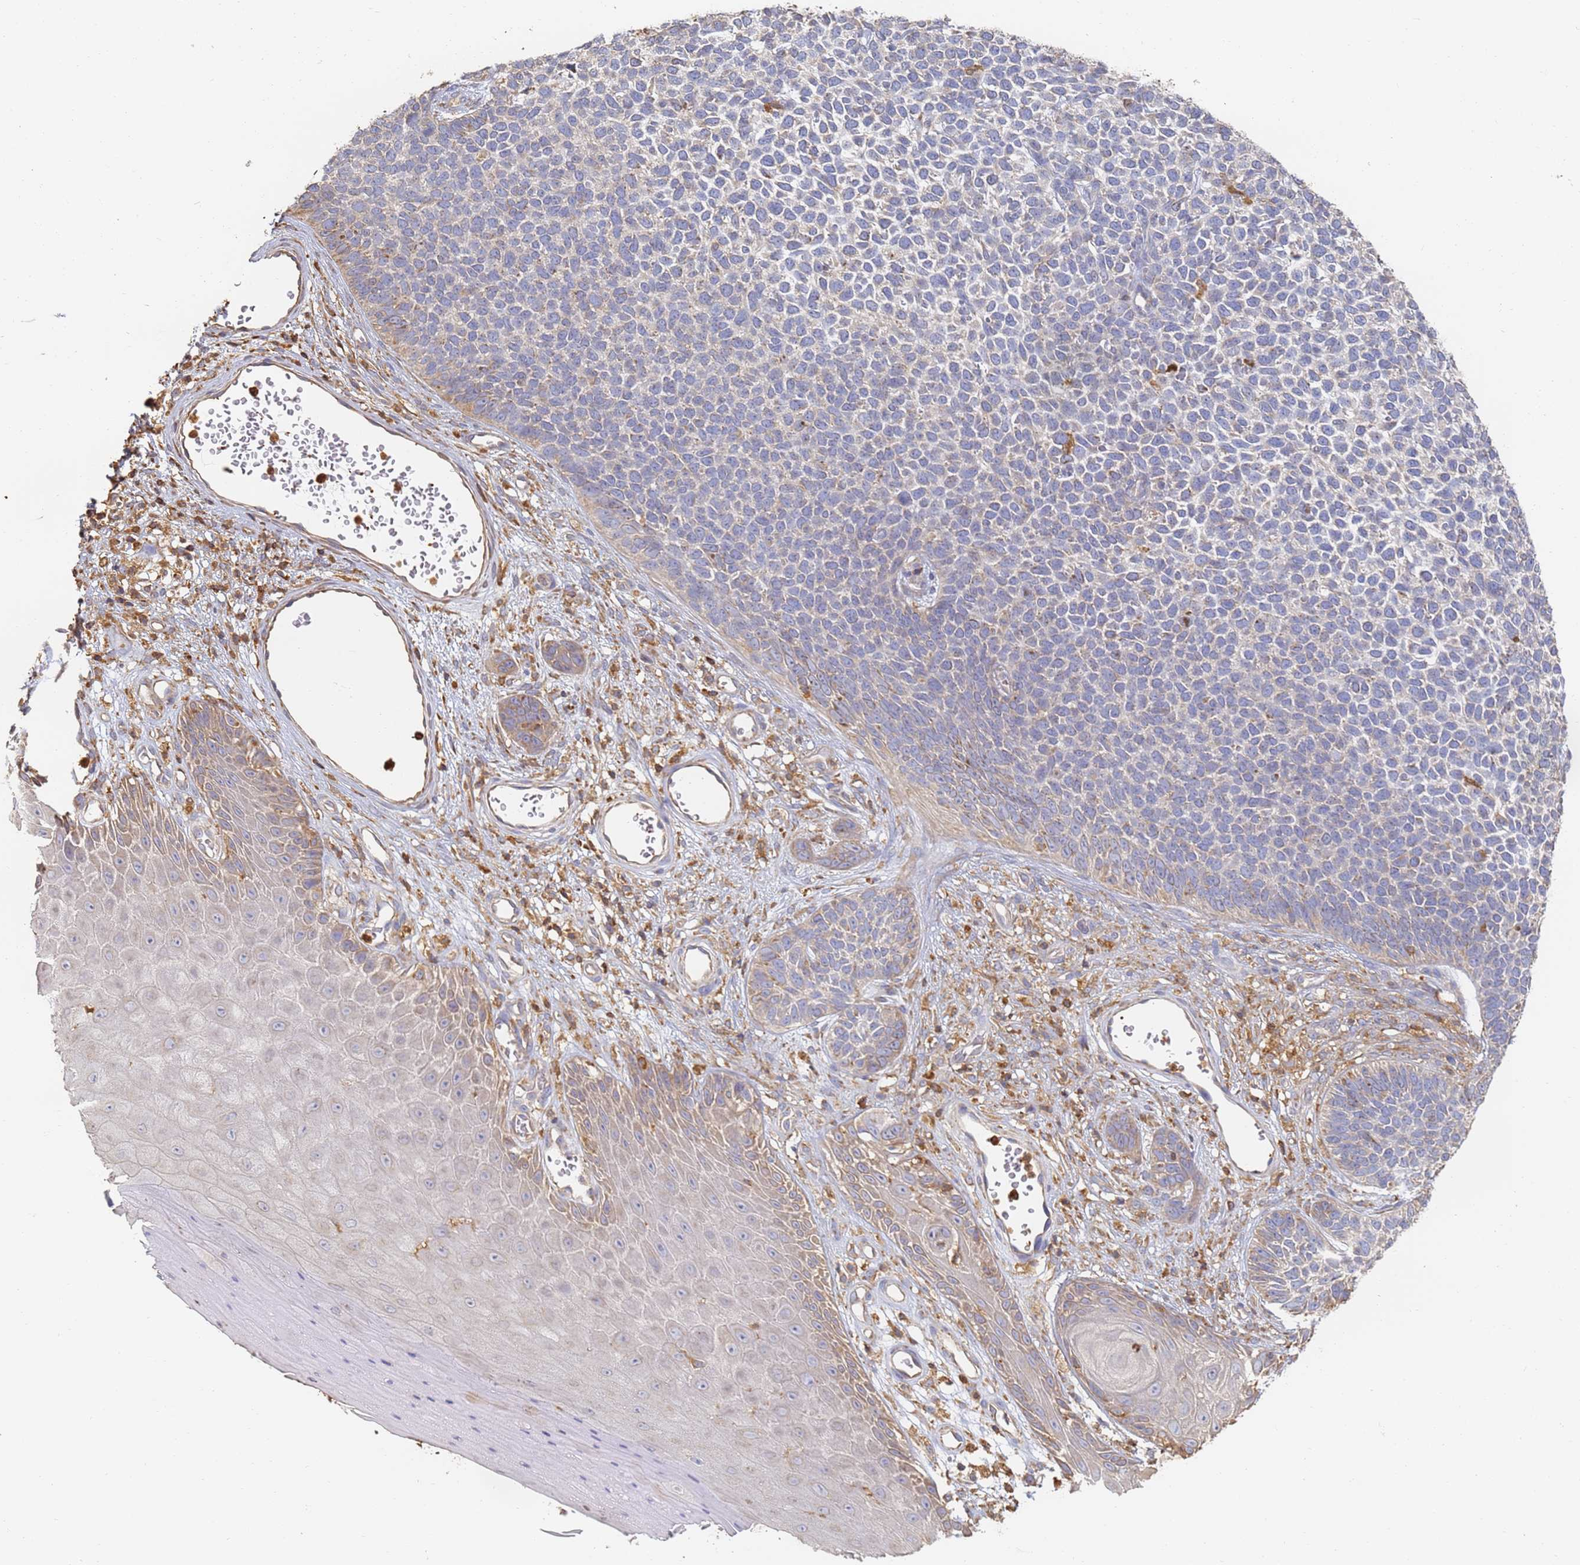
{"staining": {"intensity": "negative", "quantity": "none", "location": "none"}, "tissue": "skin cancer", "cell_type": "Tumor cells", "image_type": "cancer", "snomed": [{"axis": "morphology", "description": "Basal cell carcinoma"}, {"axis": "topography", "description": "Skin"}], "caption": "A micrograph of human basal cell carcinoma (skin) is negative for staining in tumor cells.", "gene": "BIN2", "patient": {"sex": "female", "age": 84}}